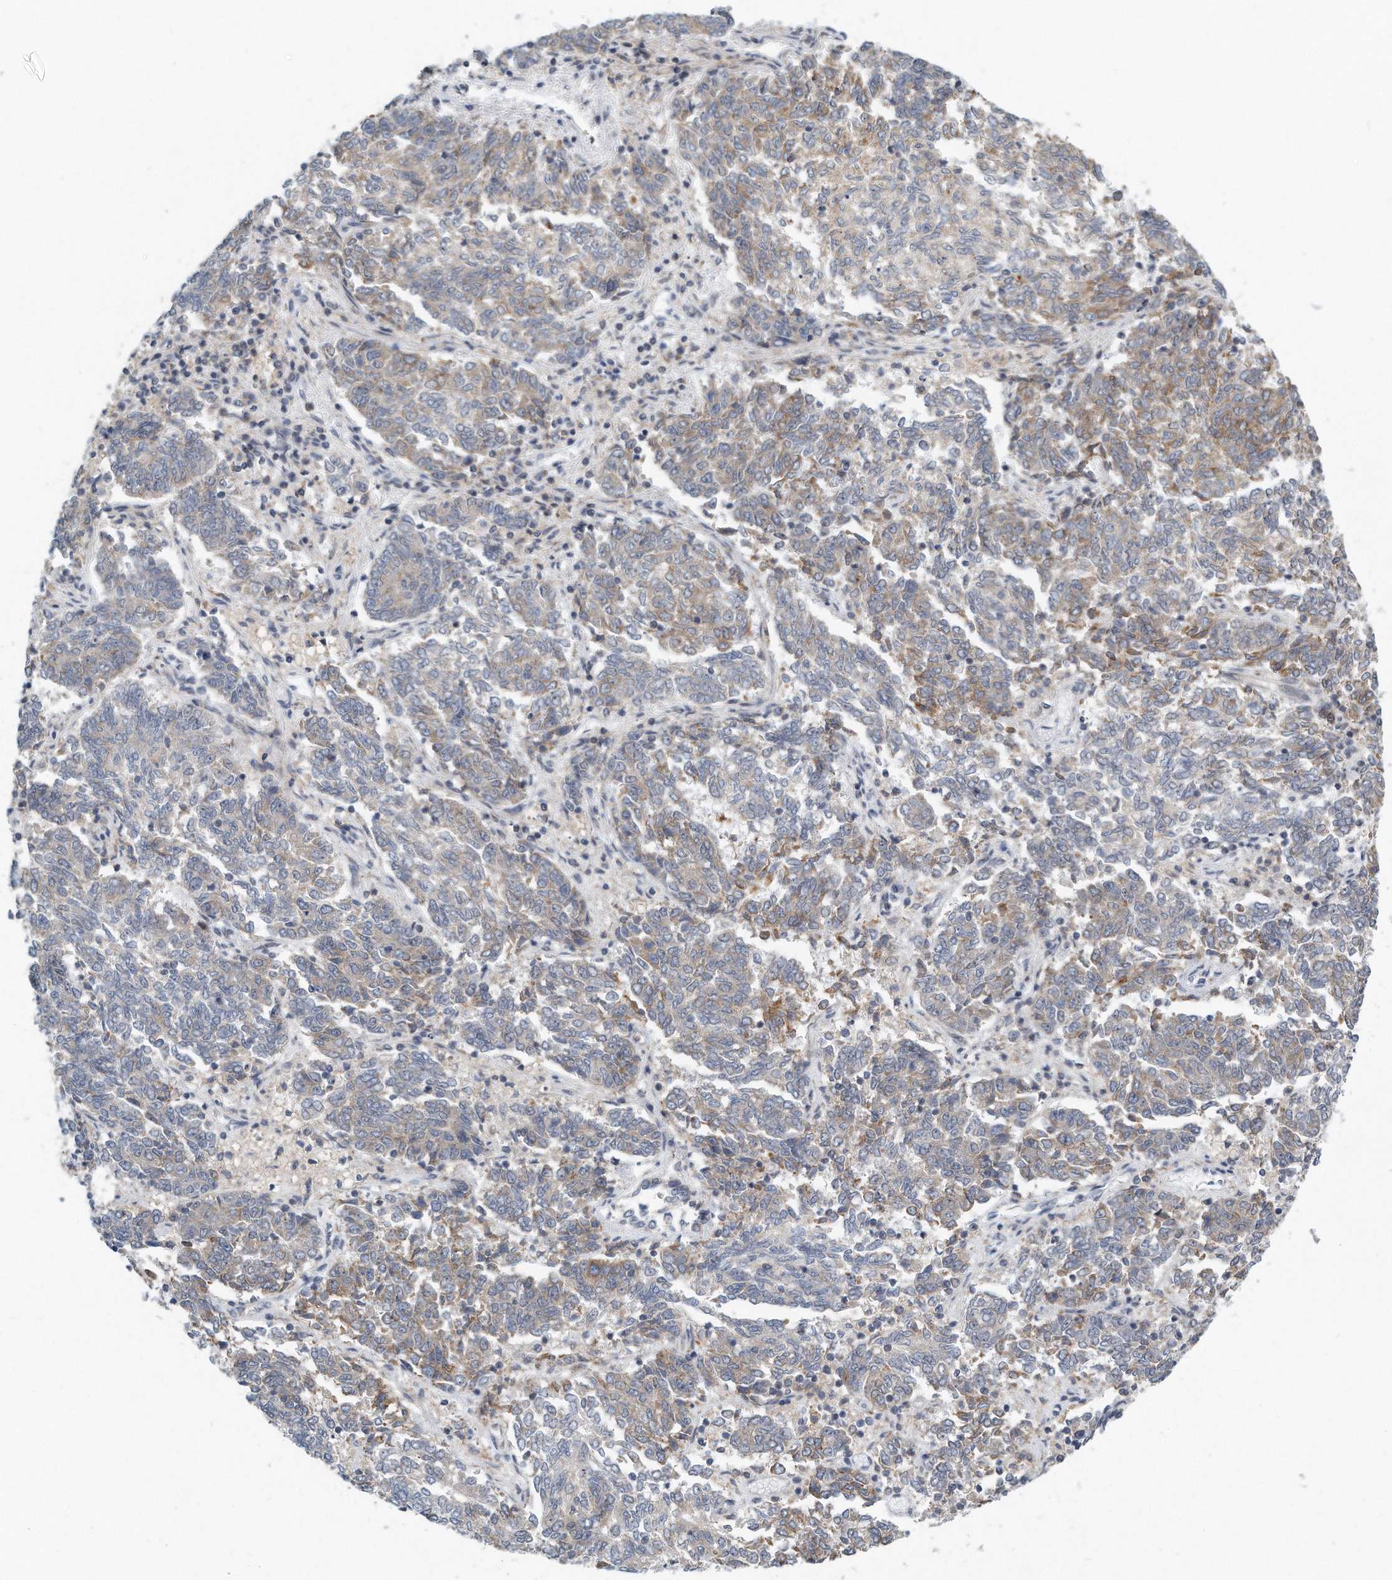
{"staining": {"intensity": "weak", "quantity": "25%-75%", "location": "cytoplasmic/membranous"}, "tissue": "endometrial cancer", "cell_type": "Tumor cells", "image_type": "cancer", "snomed": [{"axis": "morphology", "description": "Adenocarcinoma, NOS"}, {"axis": "topography", "description": "Endometrium"}], "caption": "This histopathology image demonstrates adenocarcinoma (endometrial) stained with immunohistochemistry to label a protein in brown. The cytoplasmic/membranous of tumor cells show weak positivity for the protein. Nuclei are counter-stained blue.", "gene": "VLDLR", "patient": {"sex": "female", "age": 80}}